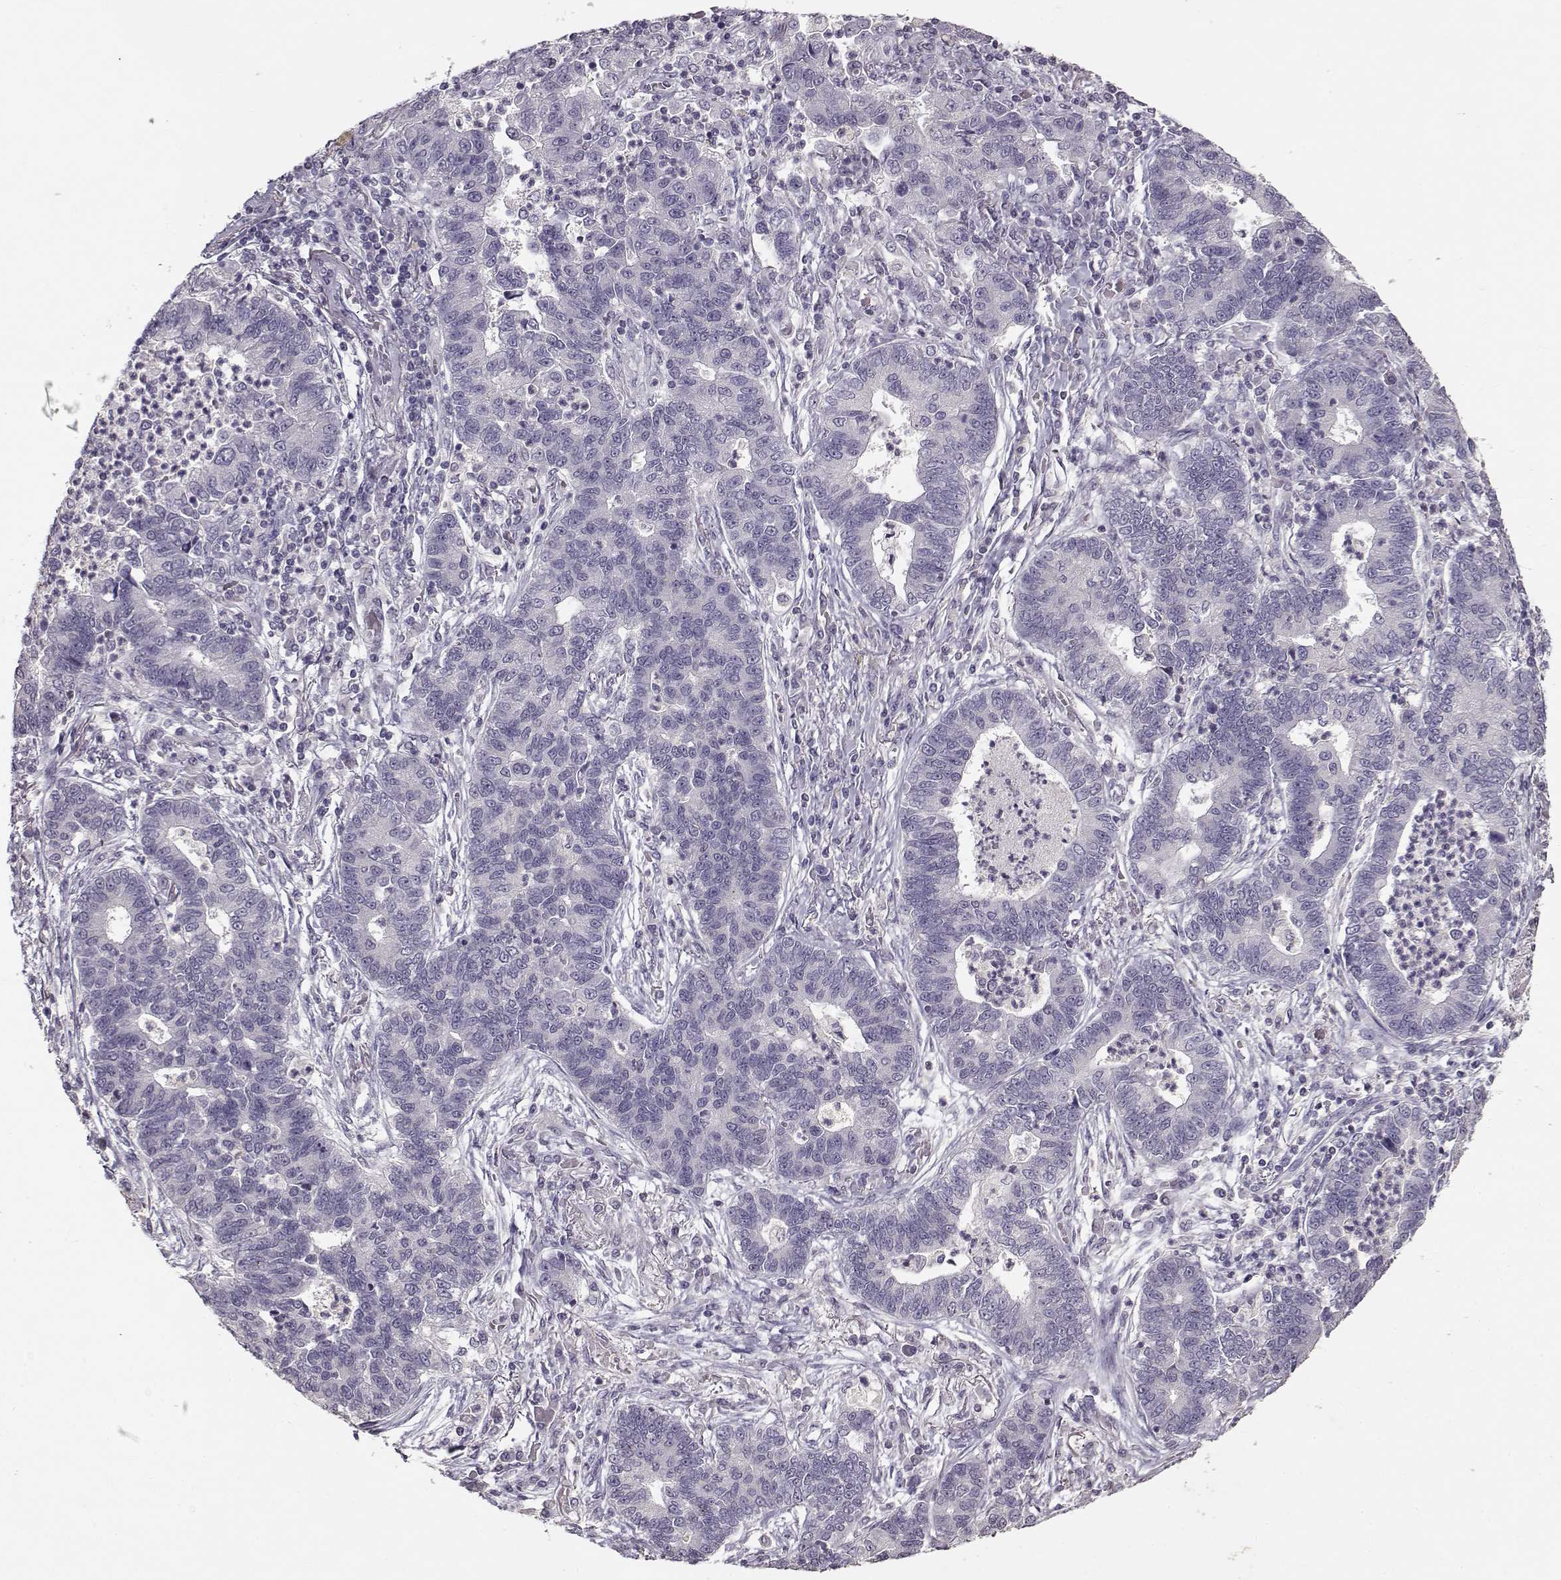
{"staining": {"intensity": "negative", "quantity": "none", "location": "none"}, "tissue": "lung cancer", "cell_type": "Tumor cells", "image_type": "cancer", "snomed": [{"axis": "morphology", "description": "Adenocarcinoma, NOS"}, {"axis": "topography", "description": "Lung"}], "caption": "DAB (3,3'-diaminobenzidine) immunohistochemical staining of human lung adenocarcinoma demonstrates no significant expression in tumor cells.", "gene": "UROC1", "patient": {"sex": "female", "age": 57}}